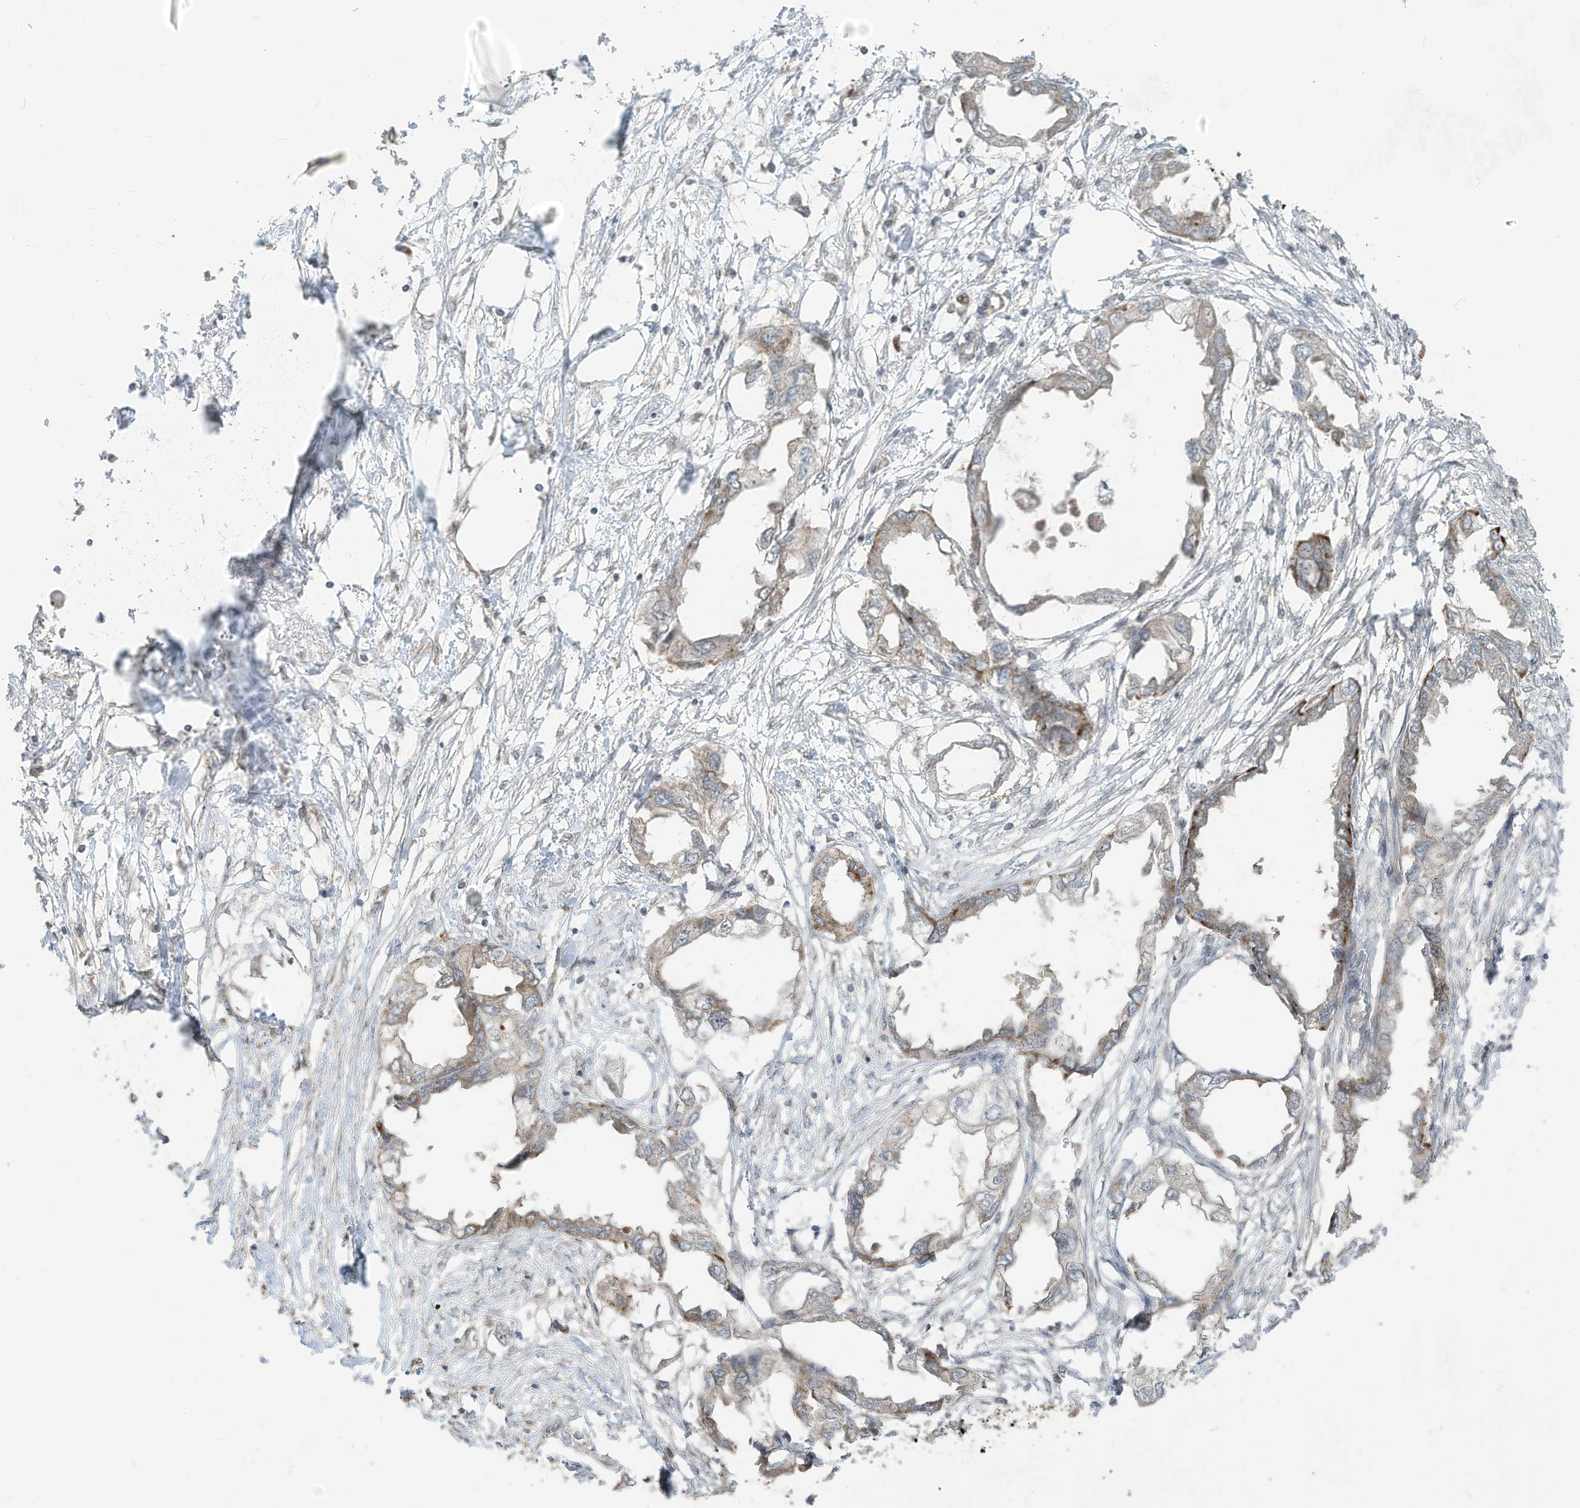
{"staining": {"intensity": "weak", "quantity": "25%-75%", "location": "cytoplasmic/membranous"}, "tissue": "endometrial cancer", "cell_type": "Tumor cells", "image_type": "cancer", "snomed": [{"axis": "morphology", "description": "Adenocarcinoma, NOS"}, {"axis": "morphology", "description": "Adenocarcinoma, metastatic, NOS"}, {"axis": "topography", "description": "Adipose tissue"}, {"axis": "topography", "description": "Endometrium"}], "caption": "Human endometrial cancer stained with a protein marker reveals weak staining in tumor cells.", "gene": "CARF", "patient": {"sex": "female", "age": 67}}